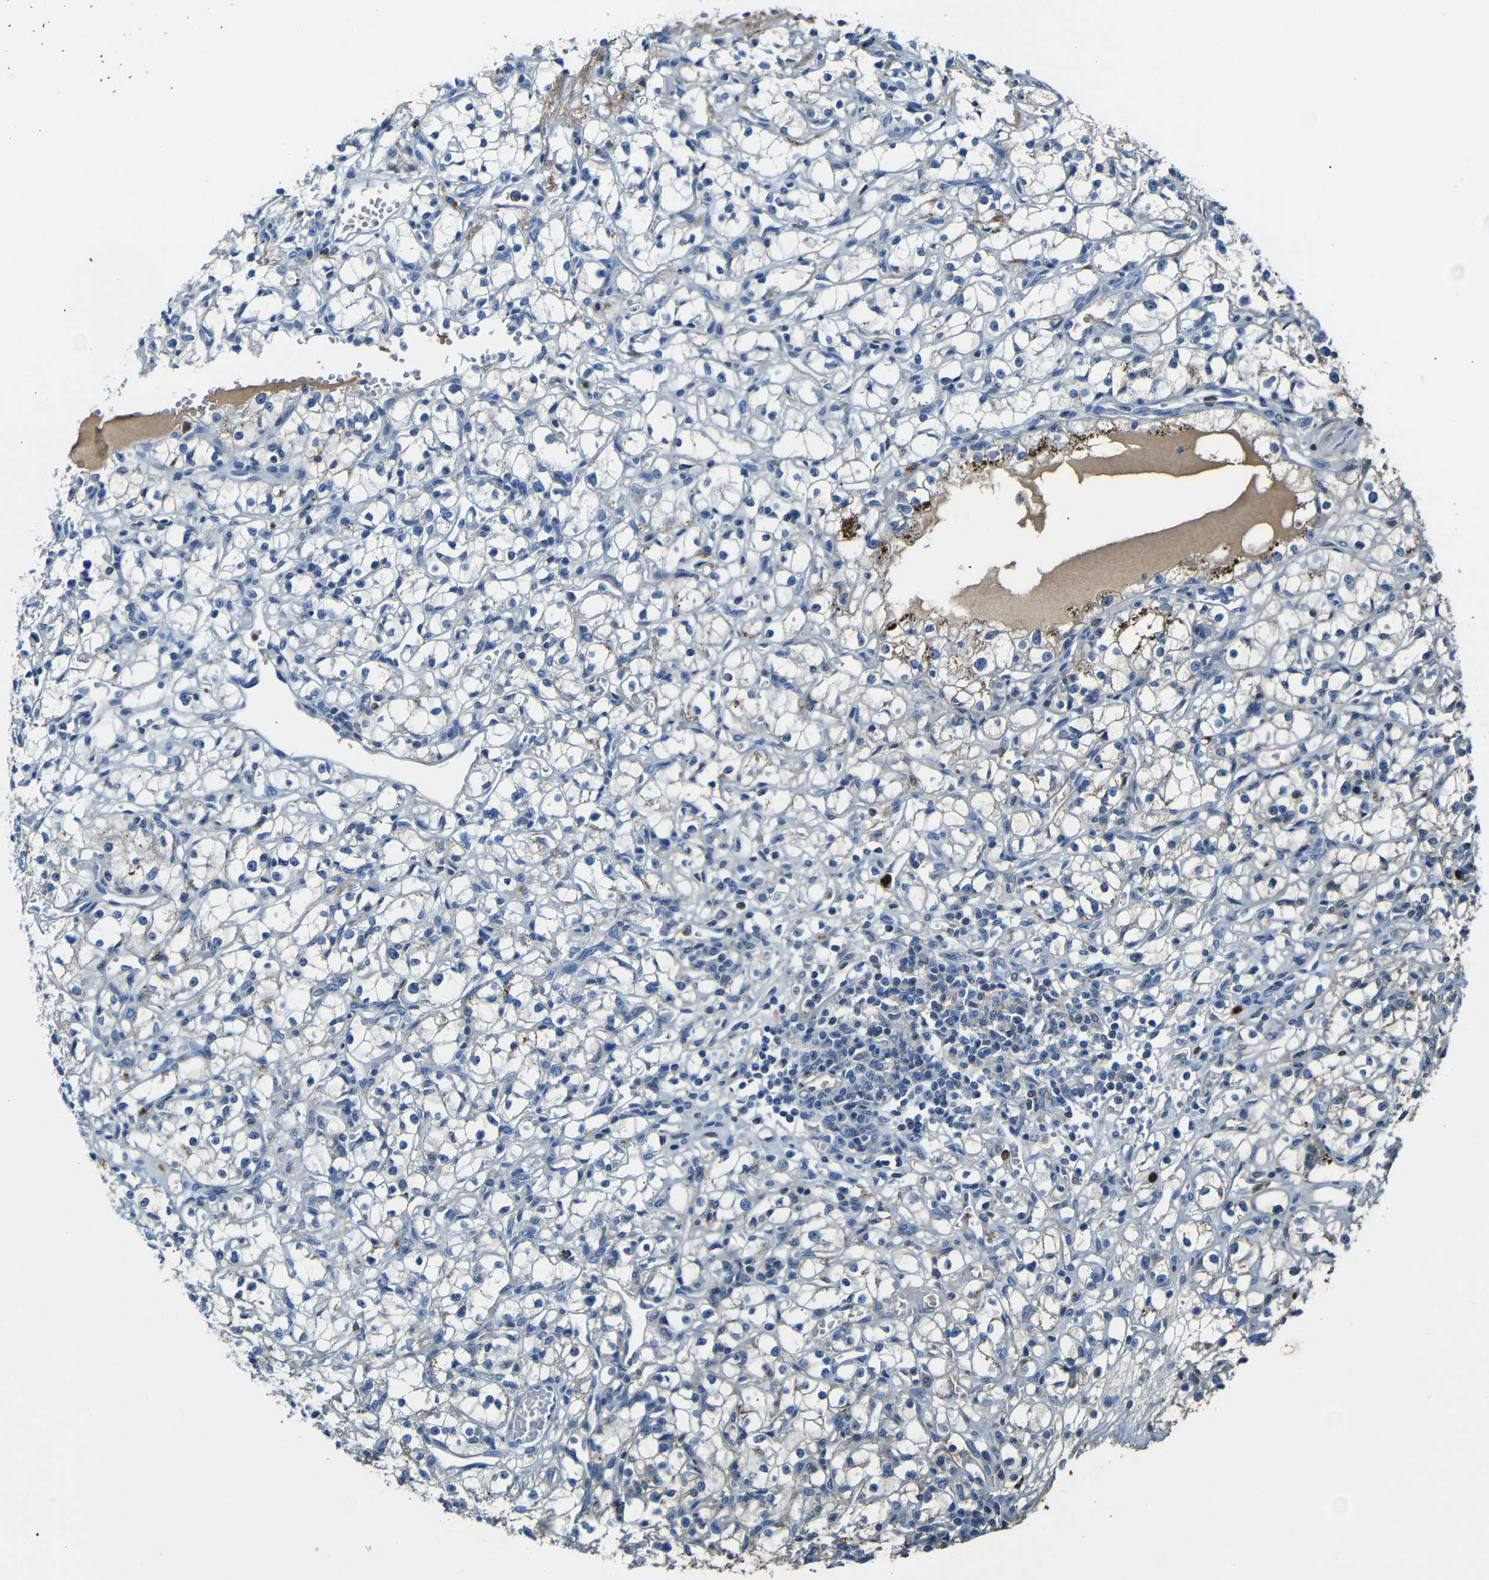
{"staining": {"intensity": "moderate", "quantity": "<25%", "location": "cytoplasmic/membranous"}, "tissue": "renal cancer", "cell_type": "Tumor cells", "image_type": "cancer", "snomed": [{"axis": "morphology", "description": "Adenocarcinoma, NOS"}, {"axis": "topography", "description": "Kidney"}], "caption": "Immunohistochemistry (IHC) of human adenocarcinoma (renal) shows low levels of moderate cytoplasmic/membranous staining in approximately <25% of tumor cells.", "gene": "SERPINA1", "patient": {"sex": "male", "age": 56}}